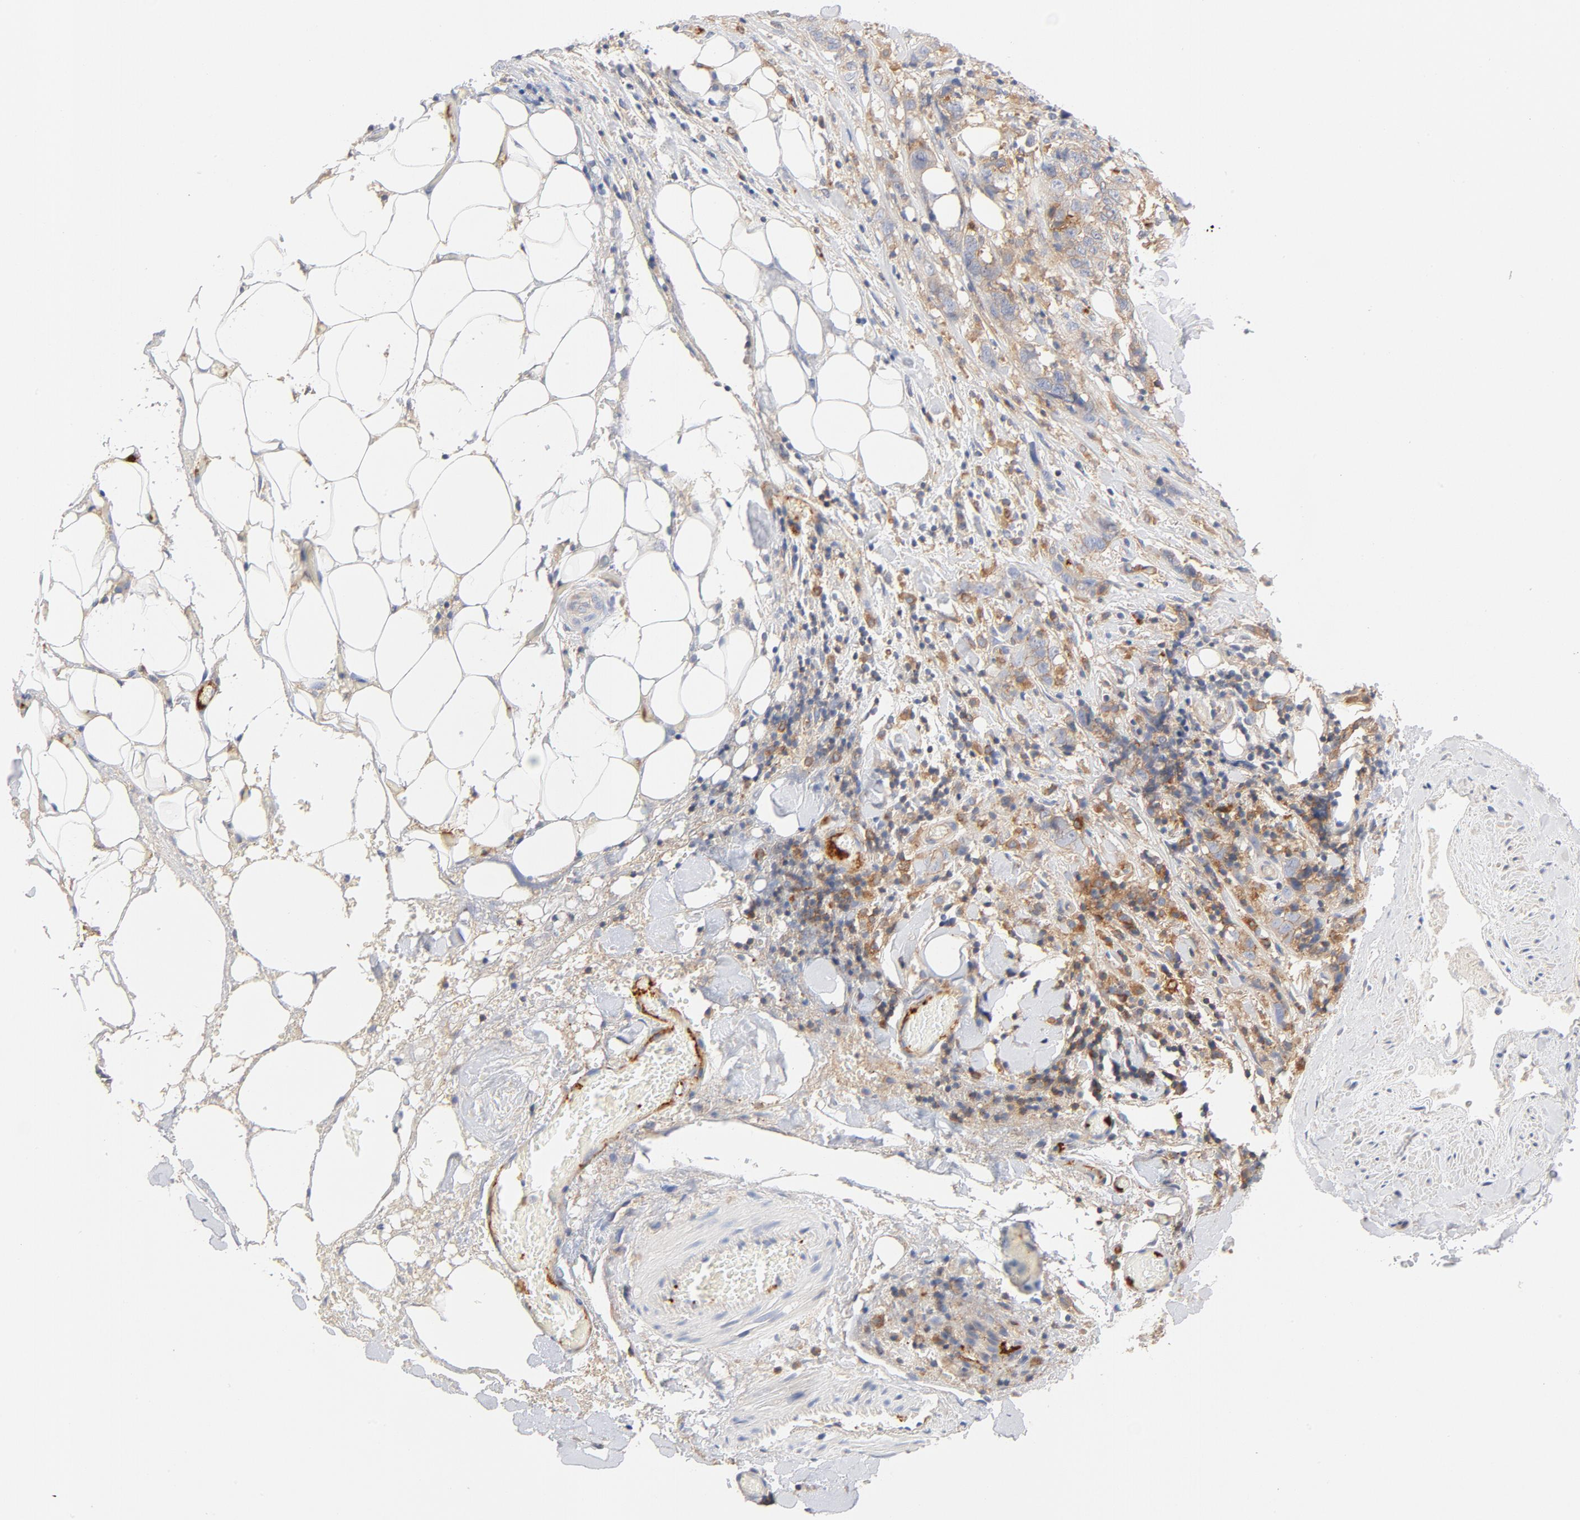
{"staining": {"intensity": "moderate", "quantity": ">75%", "location": "cytoplasmic/membranous"}, "tissue": "stomach cancer", "cell_type": "Tumor cells", "image_type": "cancer", "snomed": [{"axis": "morphology", "description": "Adenocarcinoma, NOS"}, {"axis": "topography", "description": "Stomach"}], "caption": "Stomach adenocarcinoma stained for a protein (brown) shows moderate cytoplasmic/membranous positive staining in about >75% of tumor cells.", "gene": "SRC", "patient": {"sex": "male", "age": 48}}